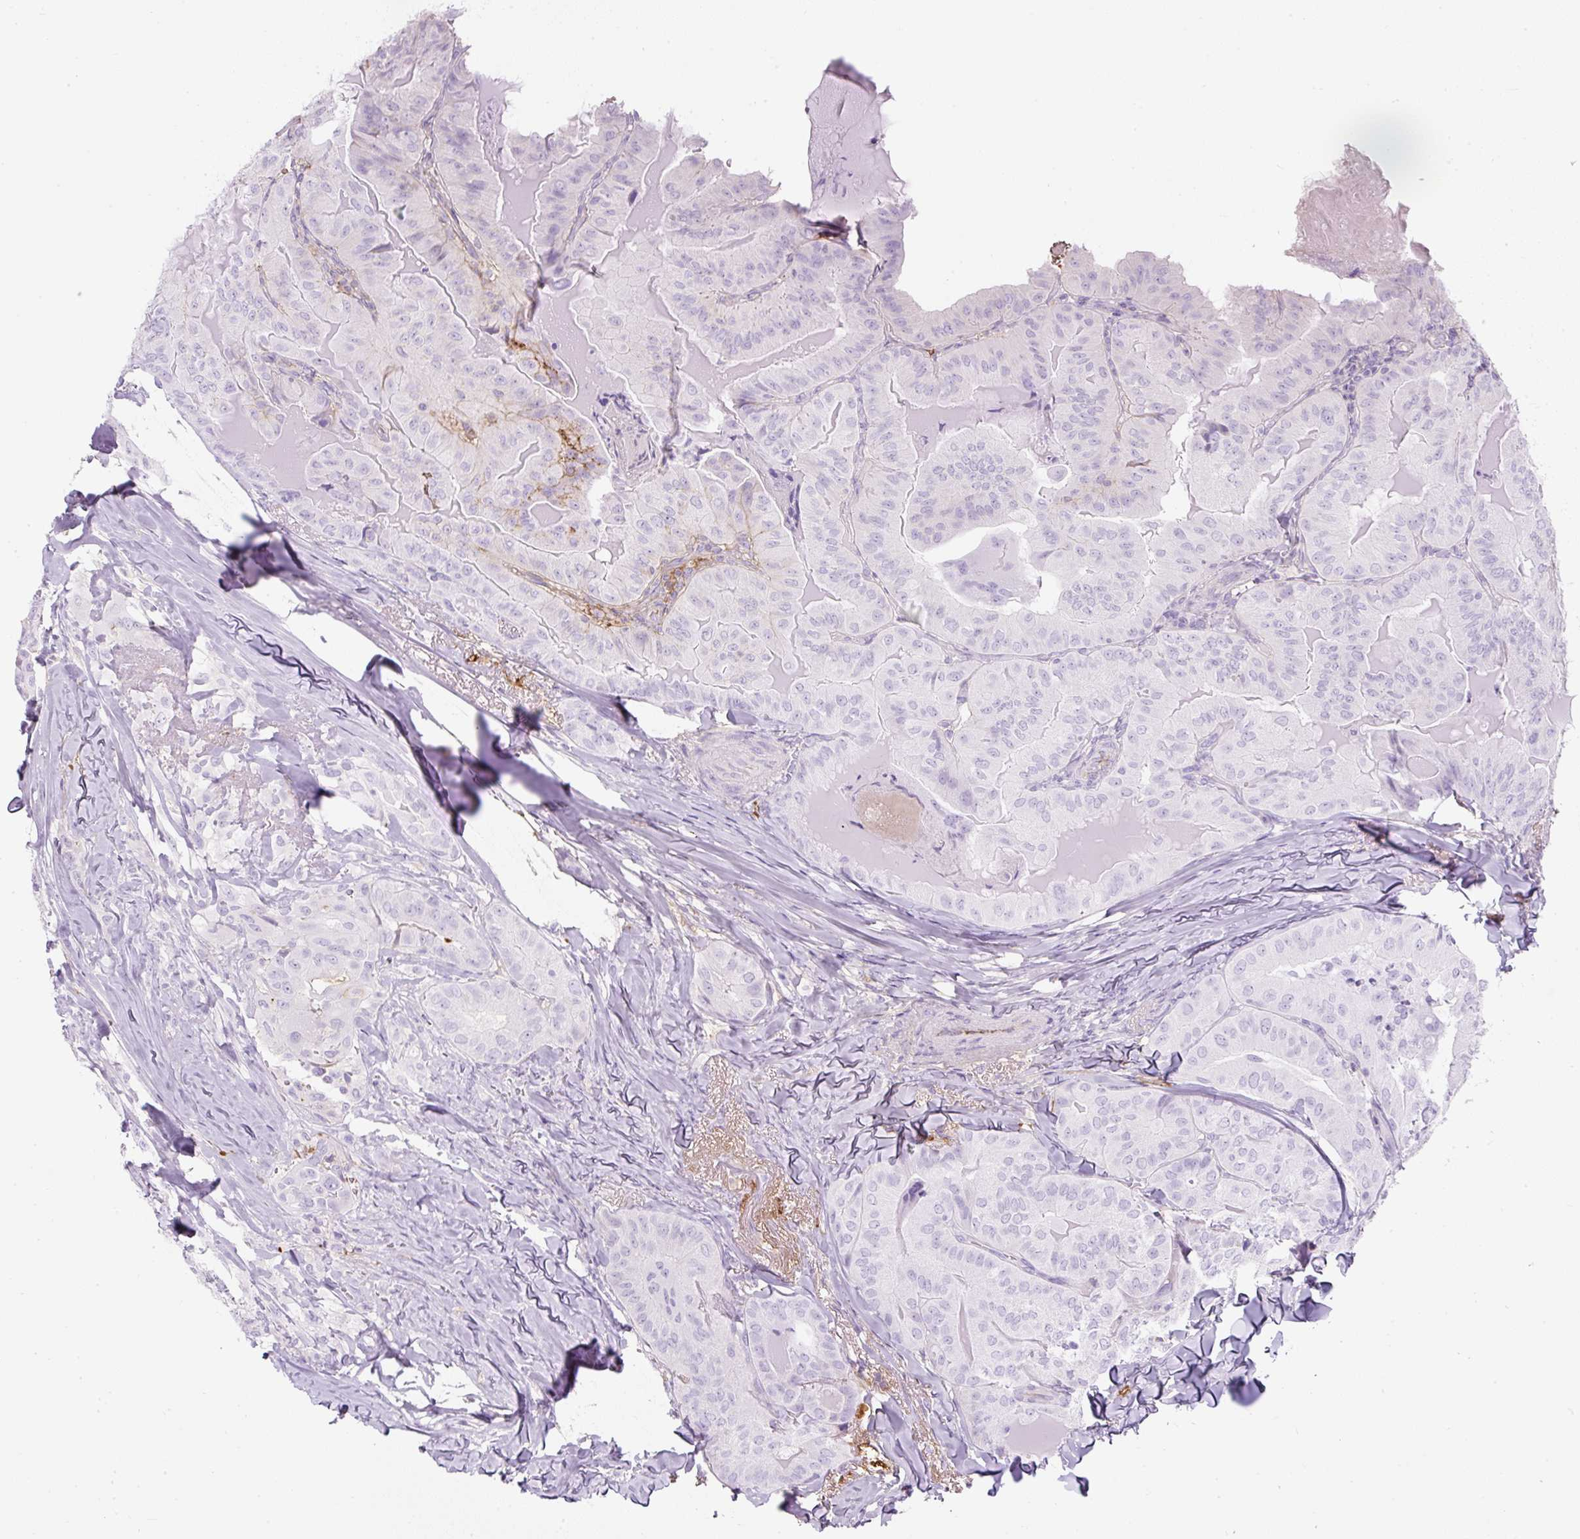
{"staining": {"intensity": "negative", "quantity": "none", "location": "none"}, "tissue": "thyroid cancer", "cell_type": "Tumor cells", "image_type": "cancer", "snomed": [{"axis": "morphology", "description": "Papillary adenocarcinoma, NOS"}, {"axis": "topography", "description": "Thyroid gland"}], "caption": "Immunohistochemistry of thyroid cancer (papillary adenocarcinoma) exhibits no expression in tumor cells. (Immunohistochemistry (ihc), brightfield microscopy, high magnification).", "gene": "APOA1", "patient": {"sex": "female", "age": 68}}